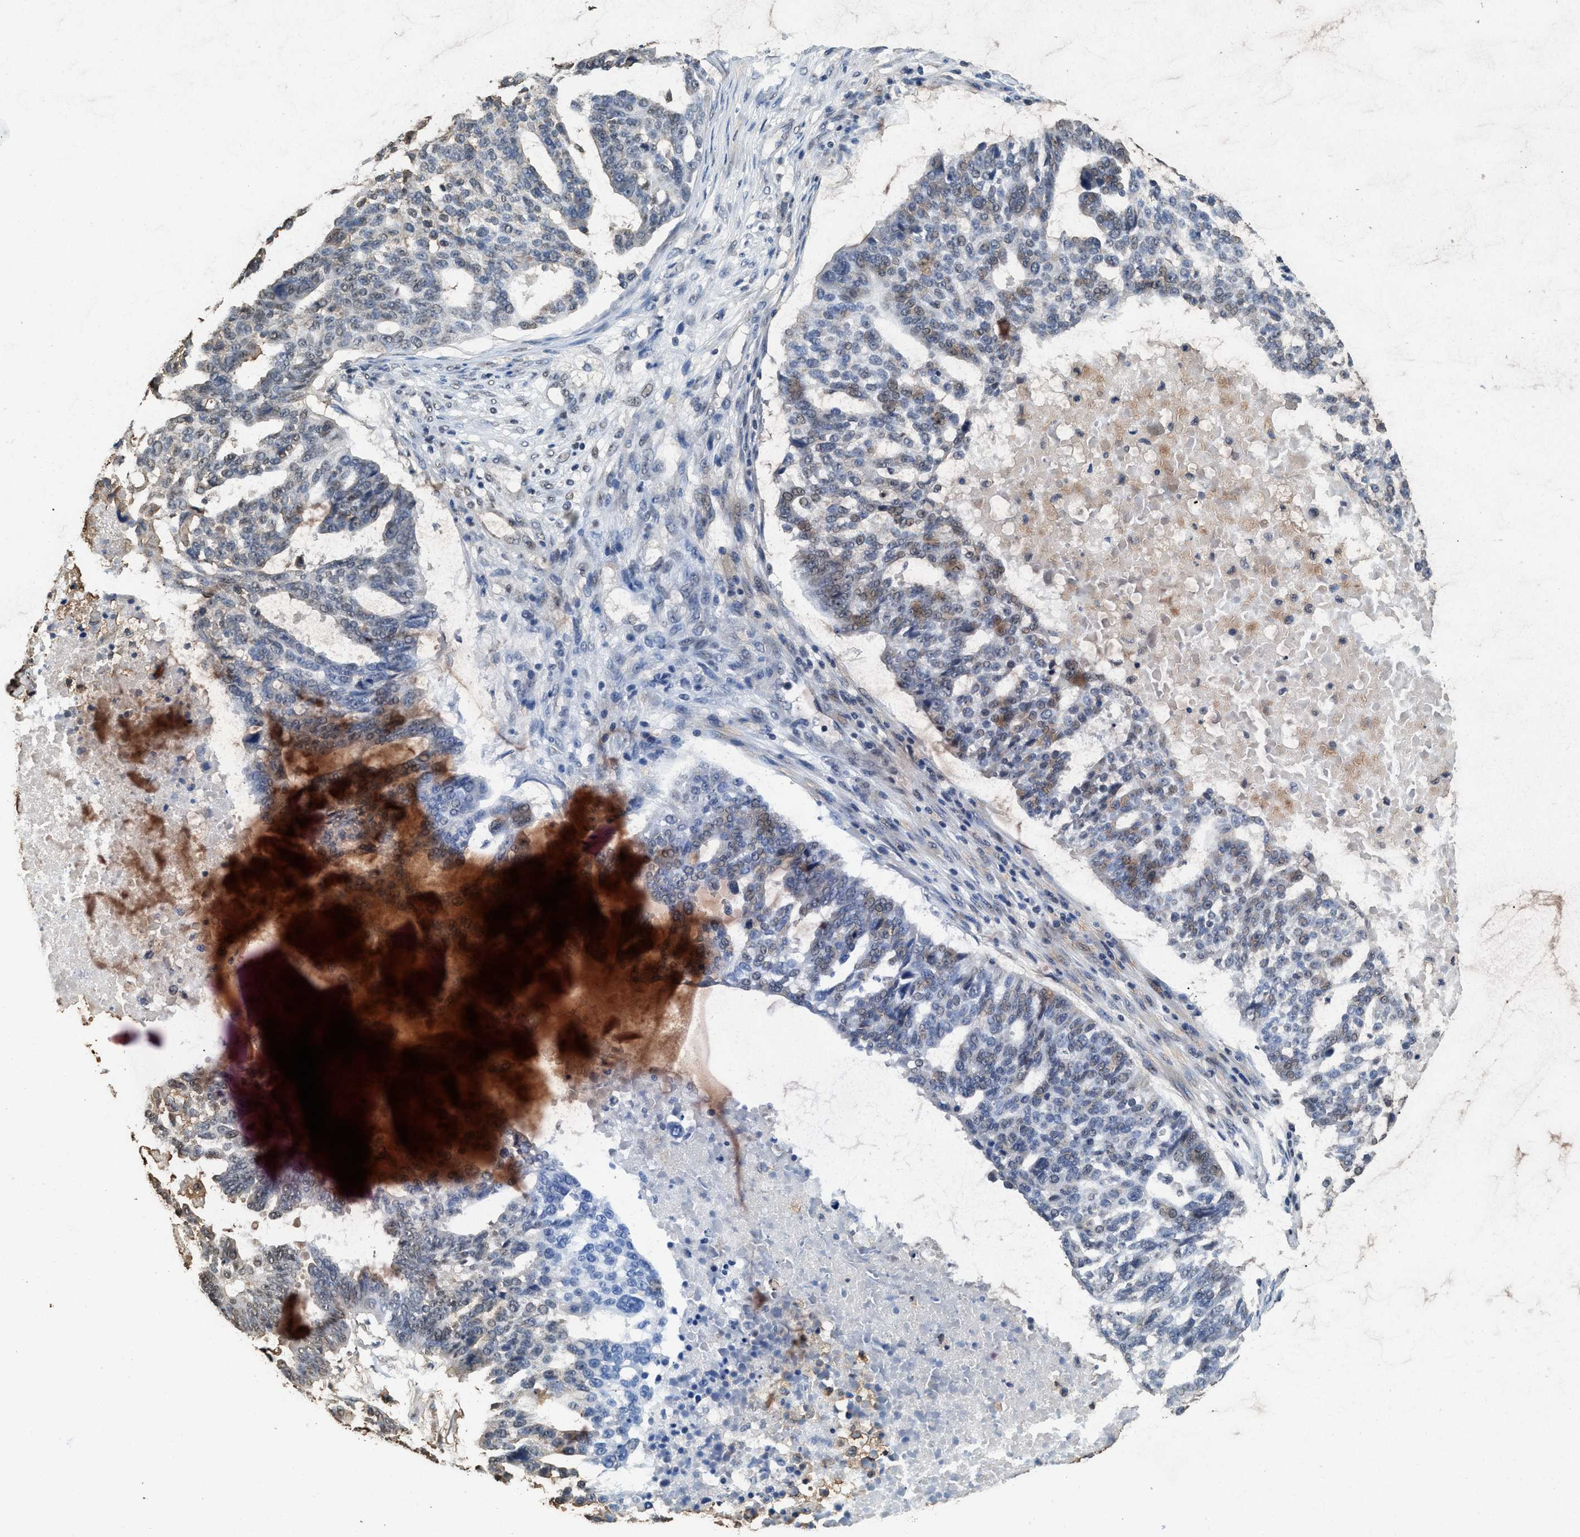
{"staining": {"intensity": "weak", "quantity": "25%-75%", "location": "nuclear"}, "tissue": "ovarian cancer", "cell_type": "Tumor cells", "image_type": "cancer", "snomed": [{"axis": "morphology", "description": "Cystadenocarcinoma, serous, NOS"}, {"axis": "topography", "description": "Ovary"}], "caption": "Serous cystadenocarcinoma (ovarian) was stained to show a protein in brown. There is low levels of weak nuclear expression in about 25%-75% of tumor cells.", "gene": "GAPDH", "patient": {"sex": "female", "age": 59}}